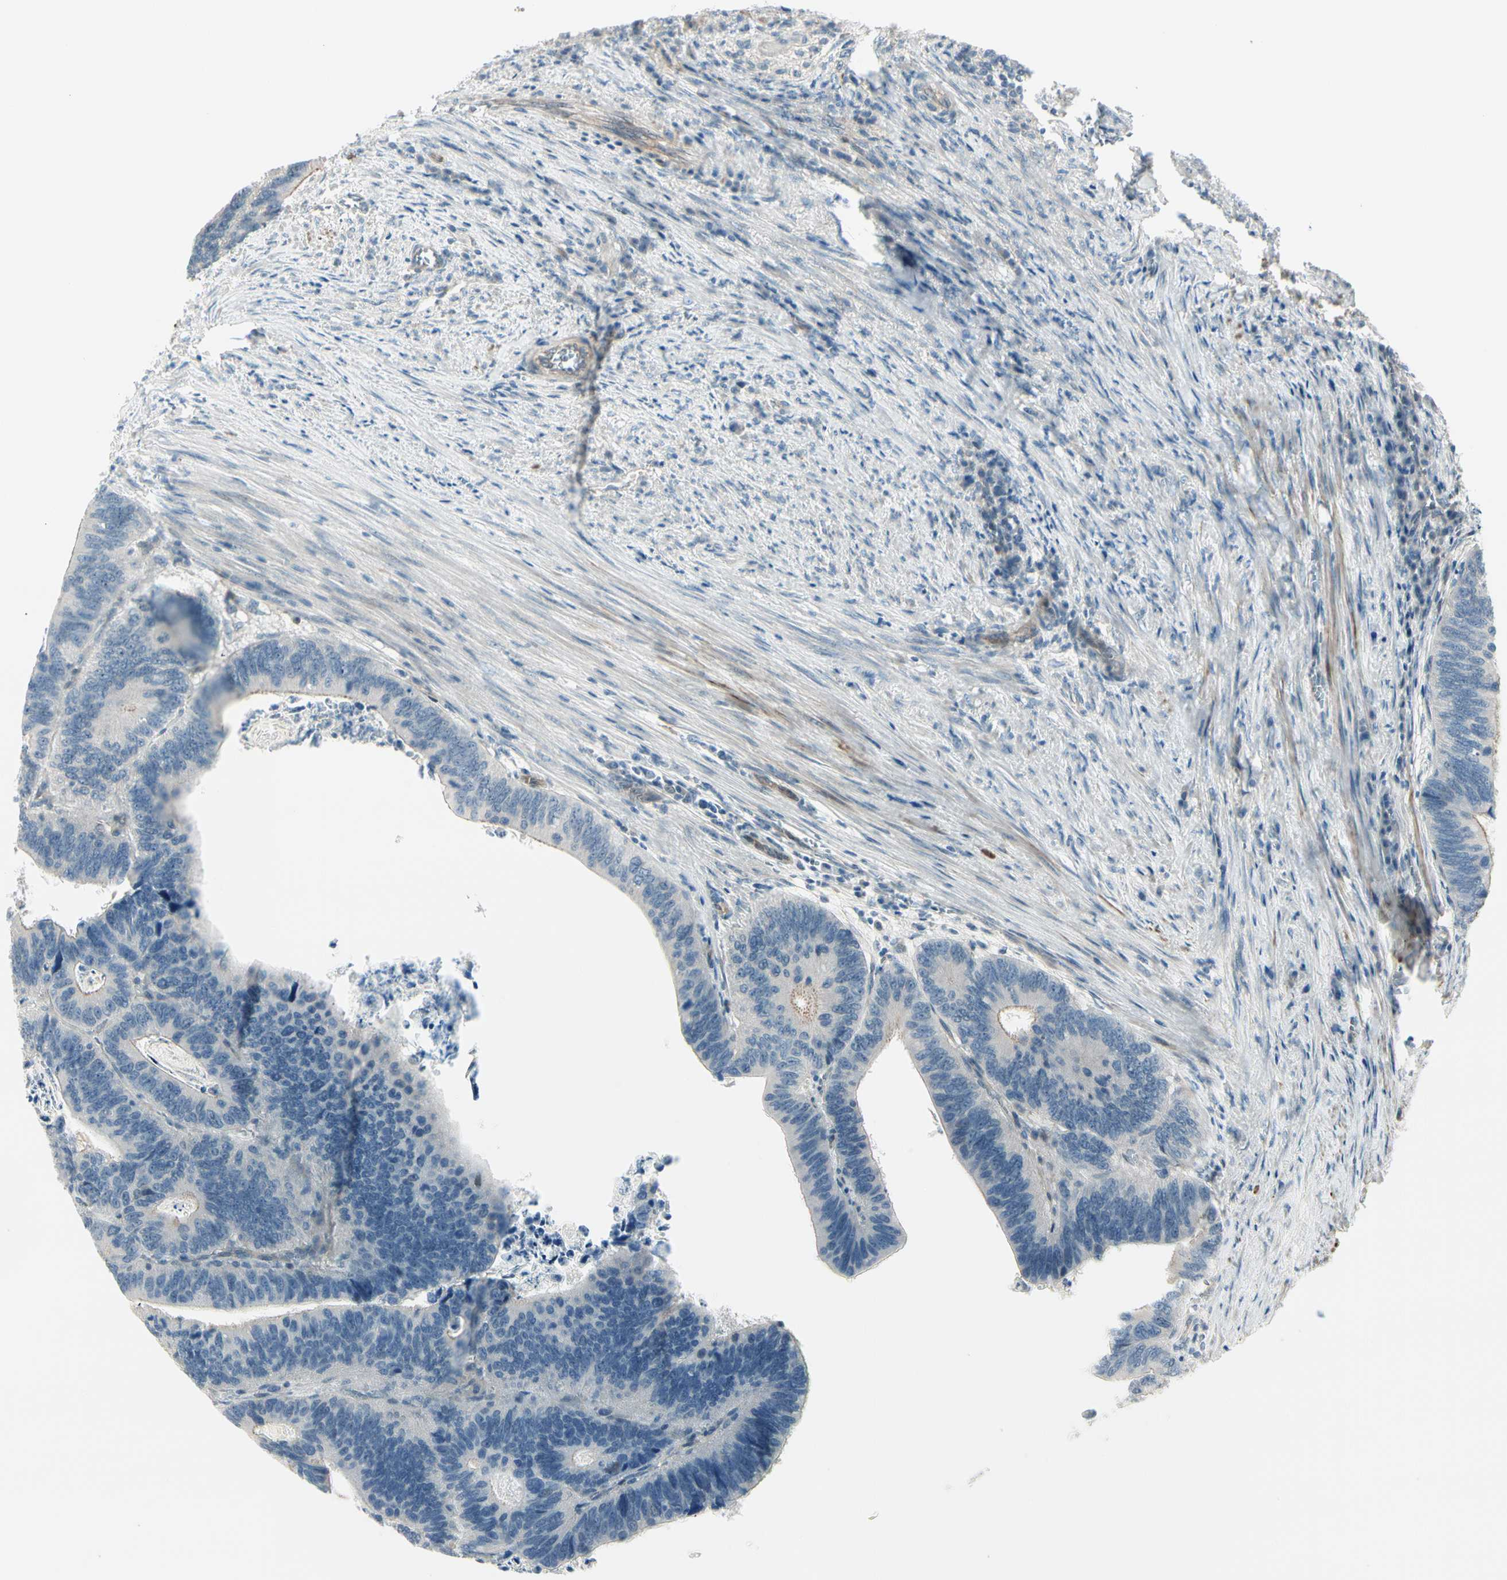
{"staining": {"intensity": "weak", "quantity": "25%-75%", "location": "cytoplasmic/membranous"}, "tissue": "colorectal cancer", "cell_type": "Tumor cells", "image_type": "cancer", "snomed": [{"axis": "morphology", "description": "Adenocarcinoma, NOS"}, {"axis": "topography", "description": "Colon"}], "caption": "Adenocarcinoma (colorectal) stained with a brown dye displays weak cytoplasmic/membranous positive expression in about 25%-75% of tumor cells.", "gene": "SVBP", "patient": {"sex": "male", "age": 72}}